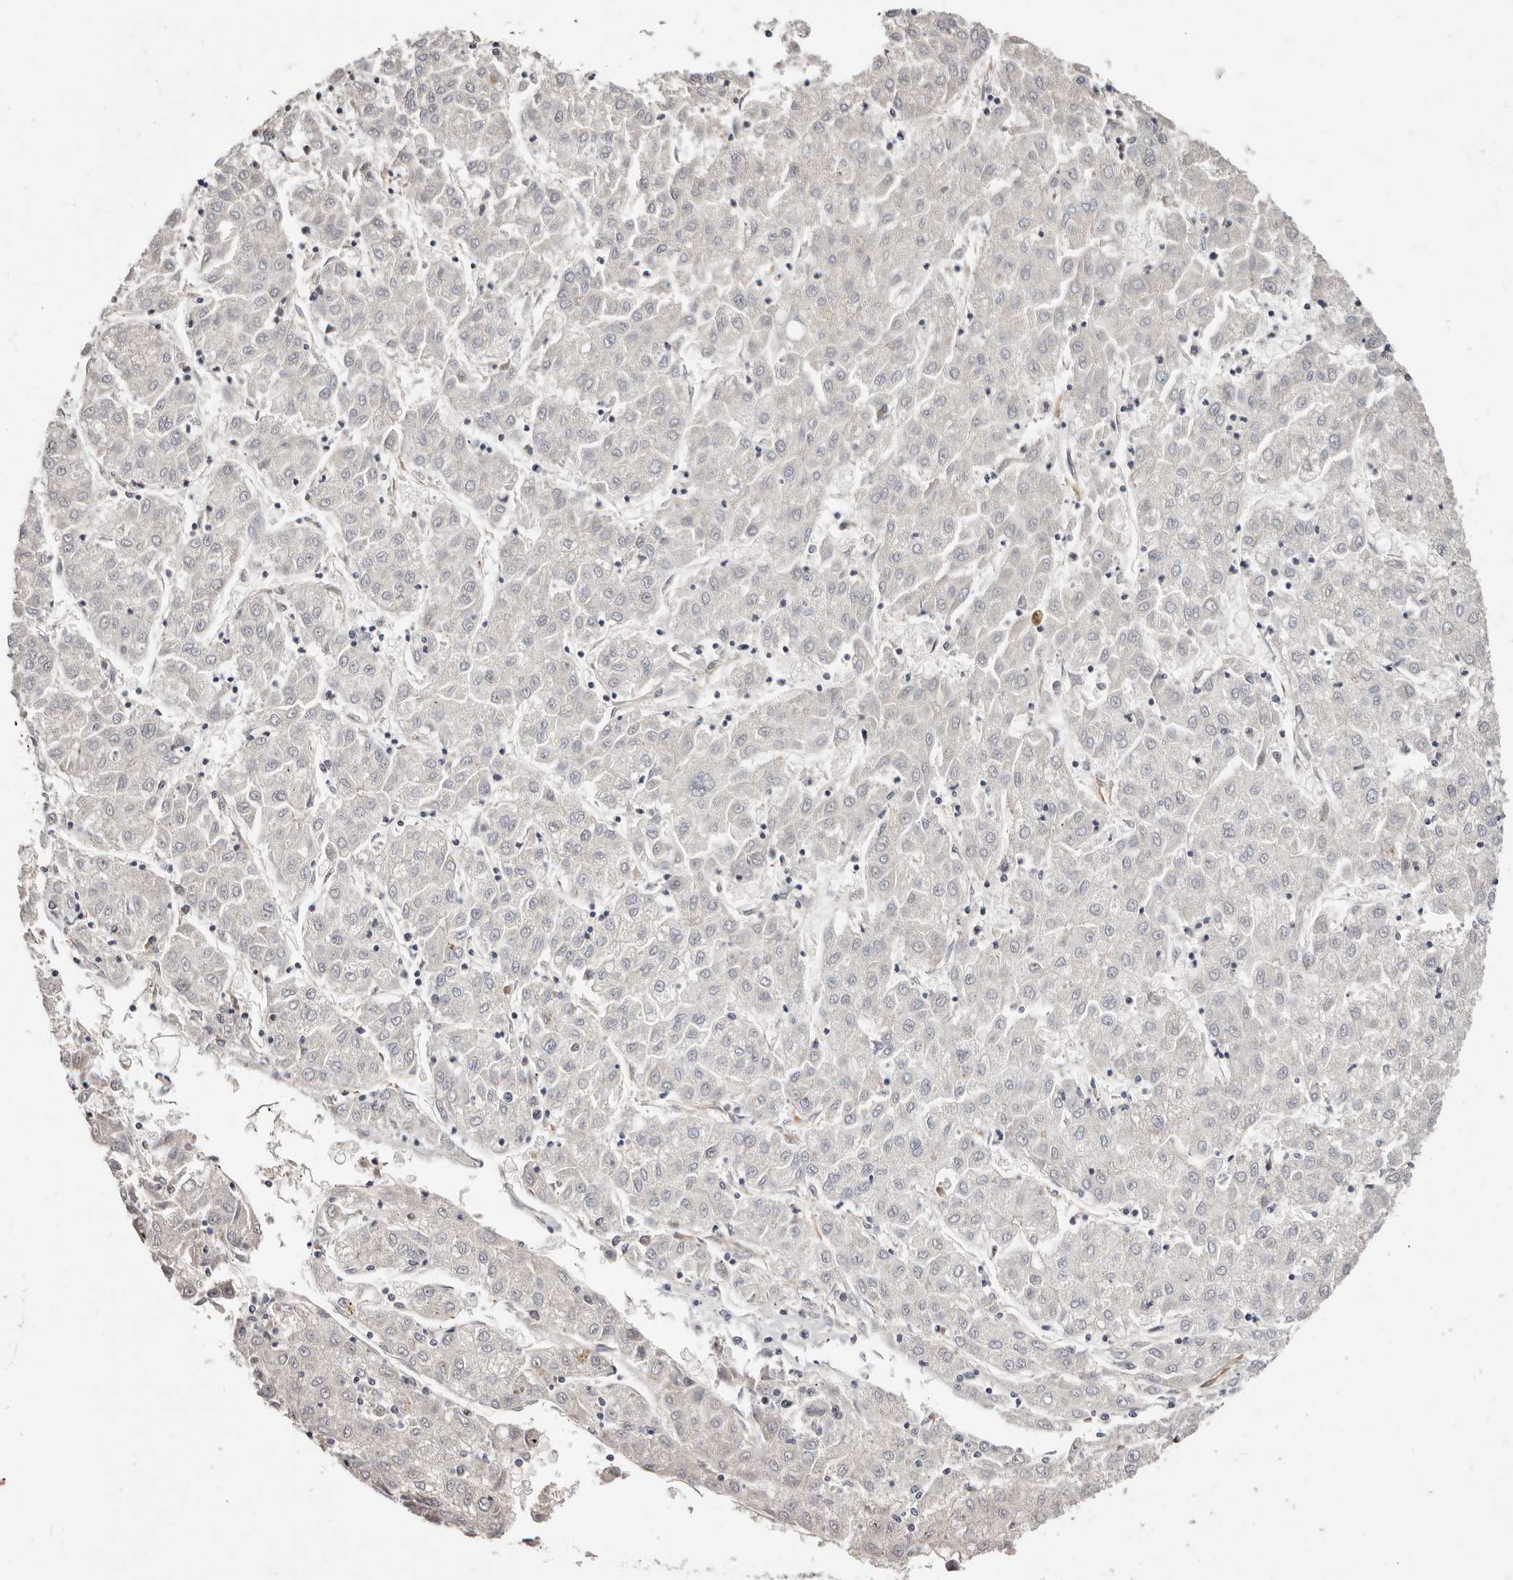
{"staining": {"intensity": "negative", "quantity": "none", "location": "none"}, "tissue": "liver cancer", "cell_type": "Tumor cells", "image_type": "cancer", "snomed": [{"axis": "morphology", "description": "Carcinoma, Hepatocellular, NOS"}, {"axis": "topography", "description": "Liver"}], "caption": "Tumor cells are negative for protein expression in human liver cancer.", "gene": "TRIP13", "patient": {"sex": "male", "age": 72}}